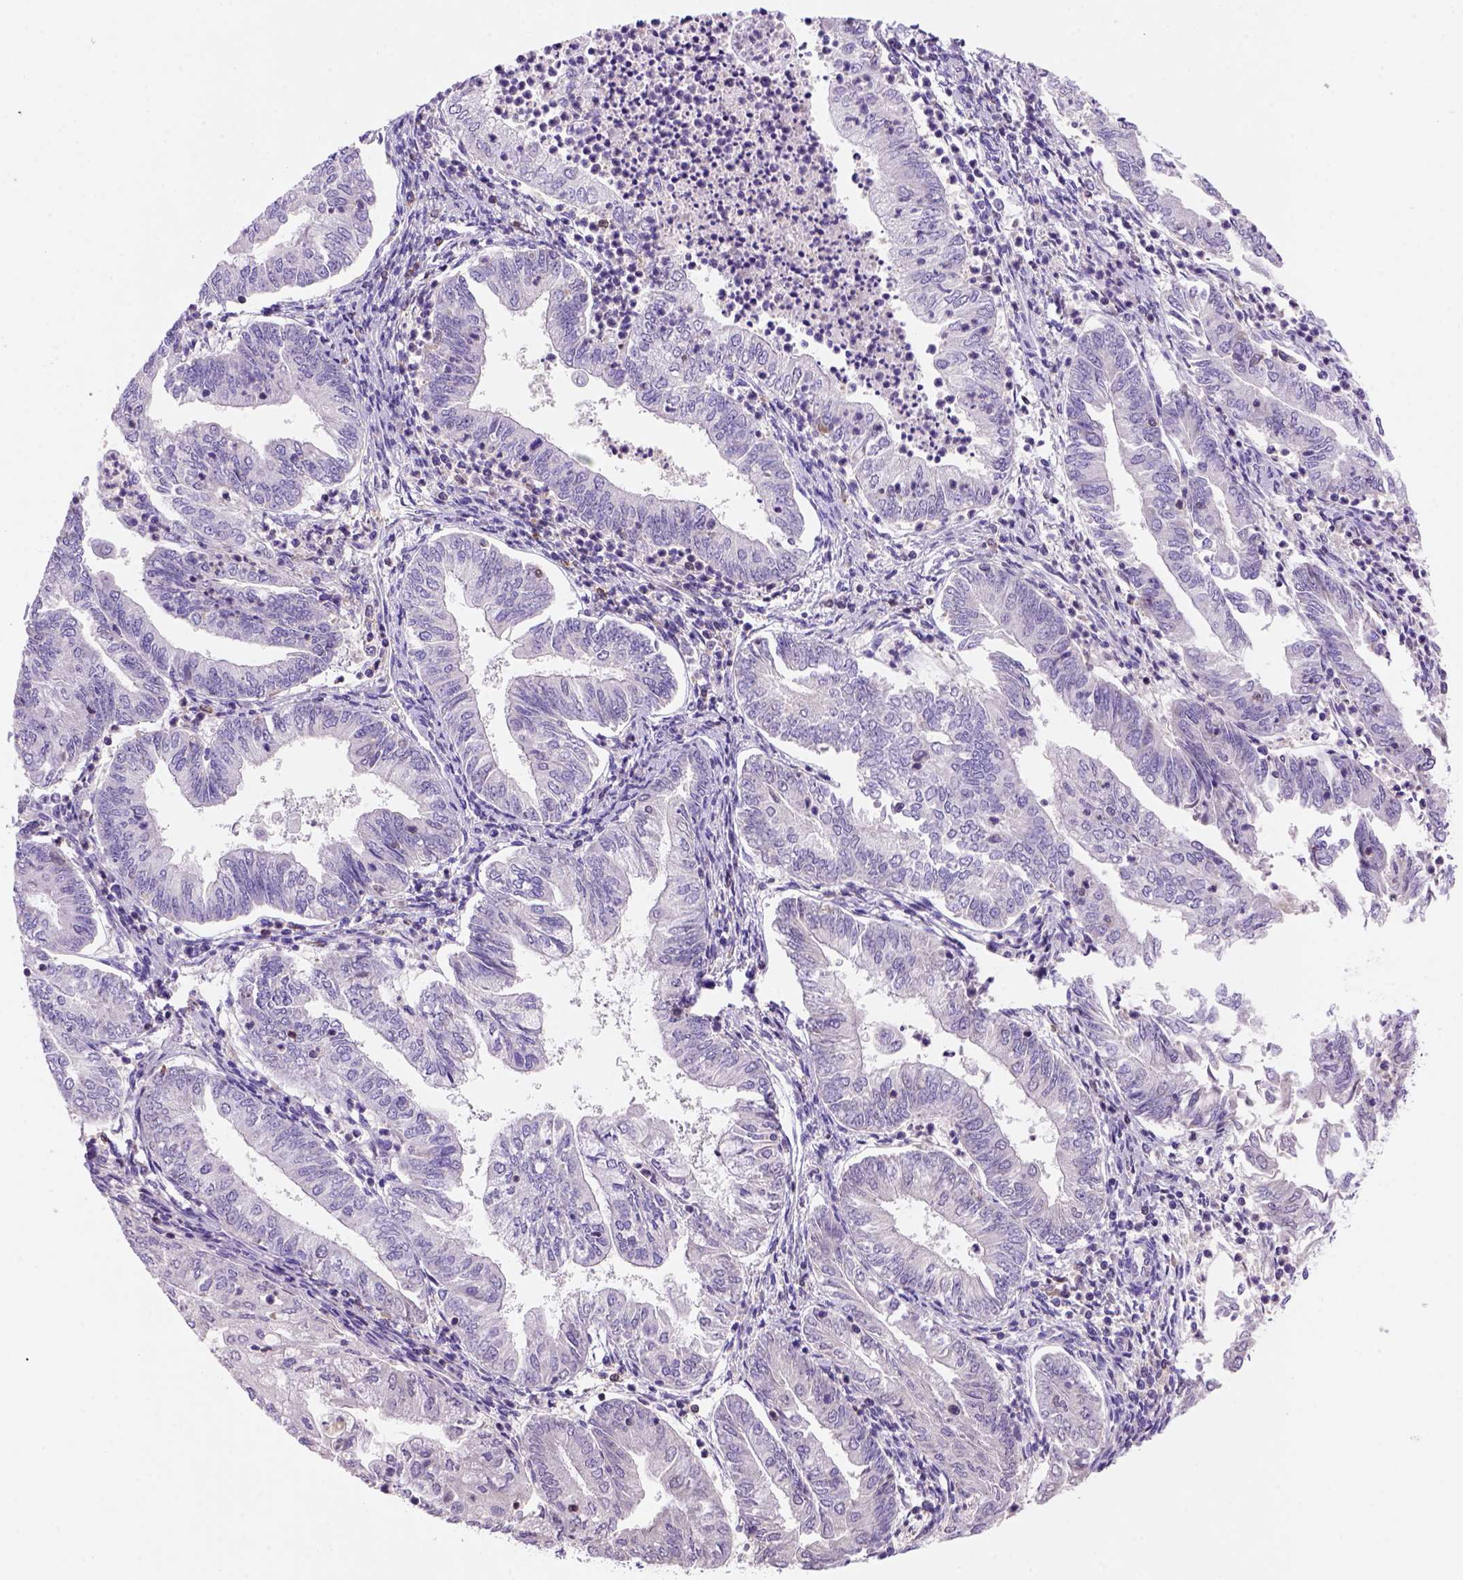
{"staining": {"intensity": "negative", "quantity": "none", "location": "none"}, "tissue": "endometrial cancer", "cell_type": "Tumor cells", "image_type": "cancer", "snomed": [{"axis": "morphology", "description": "Adenocarcinoma, NOS"}, {"axis": "topography", "description": "Endometrium"}], "caption": "Tumor cells are negative for protein expression in human endometrial adenocarcinoma.", "gene": "INPP5D", "patient": {"sex": "female", "age": 55}}